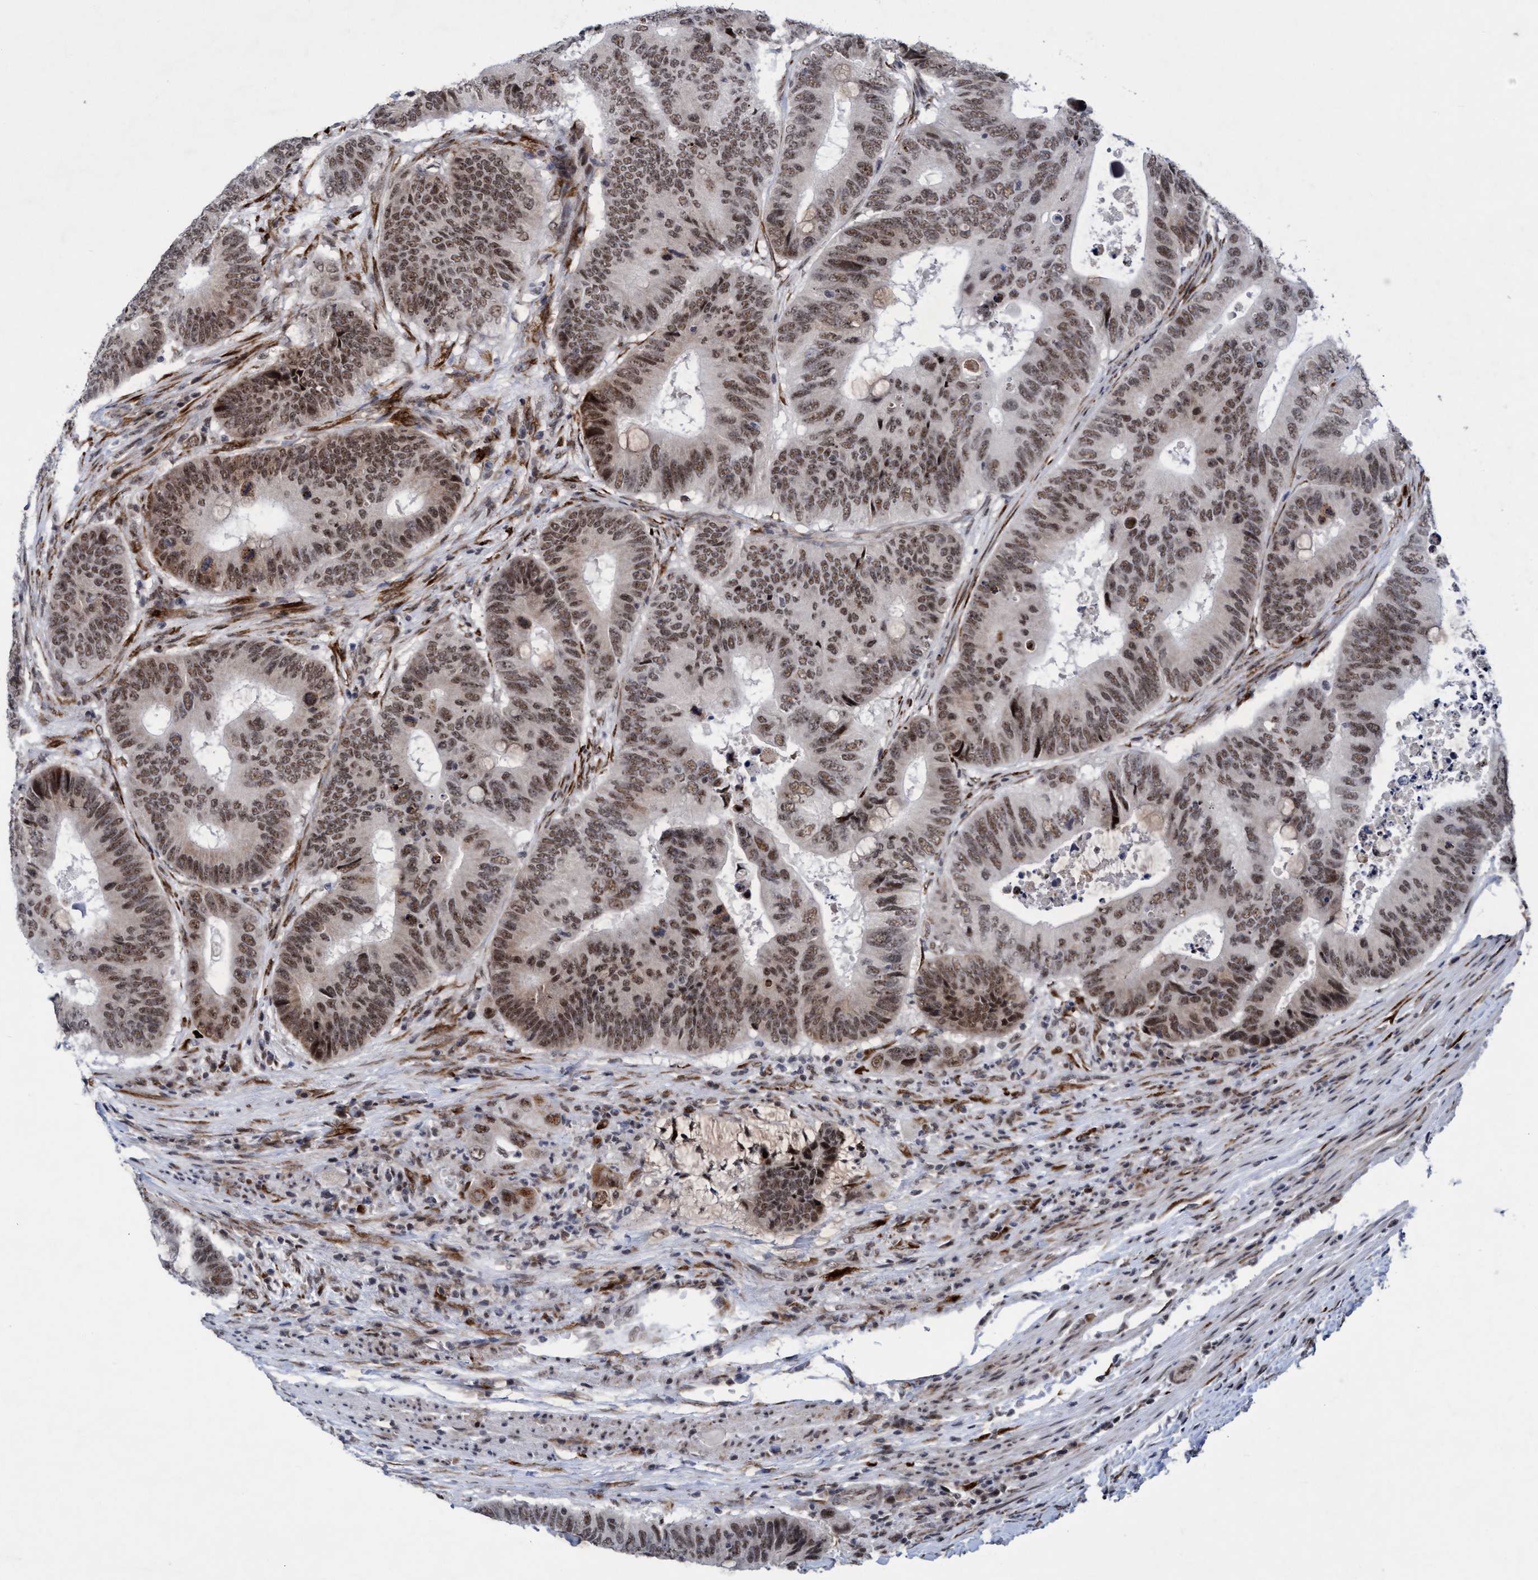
{"staining": {"intensity": "weak", "quantity": ">75%", "location": "nuclear"}, "tissue": "colorectal cancer", "cell_type": "Tumor cells", "image_type": "cancer", "snomed": [{"axis": "morphology", "description": "Adenocarcinoma, NOS"}, {"axis": "topography", "description": "Colon"}], "caption": "A brown stain highlights weak nuclear staining of a protein in colorectal adenocarcinoma tumor cells.", "gene": "GLT6D1", "patient": {"sex": "male", "age": 71}}